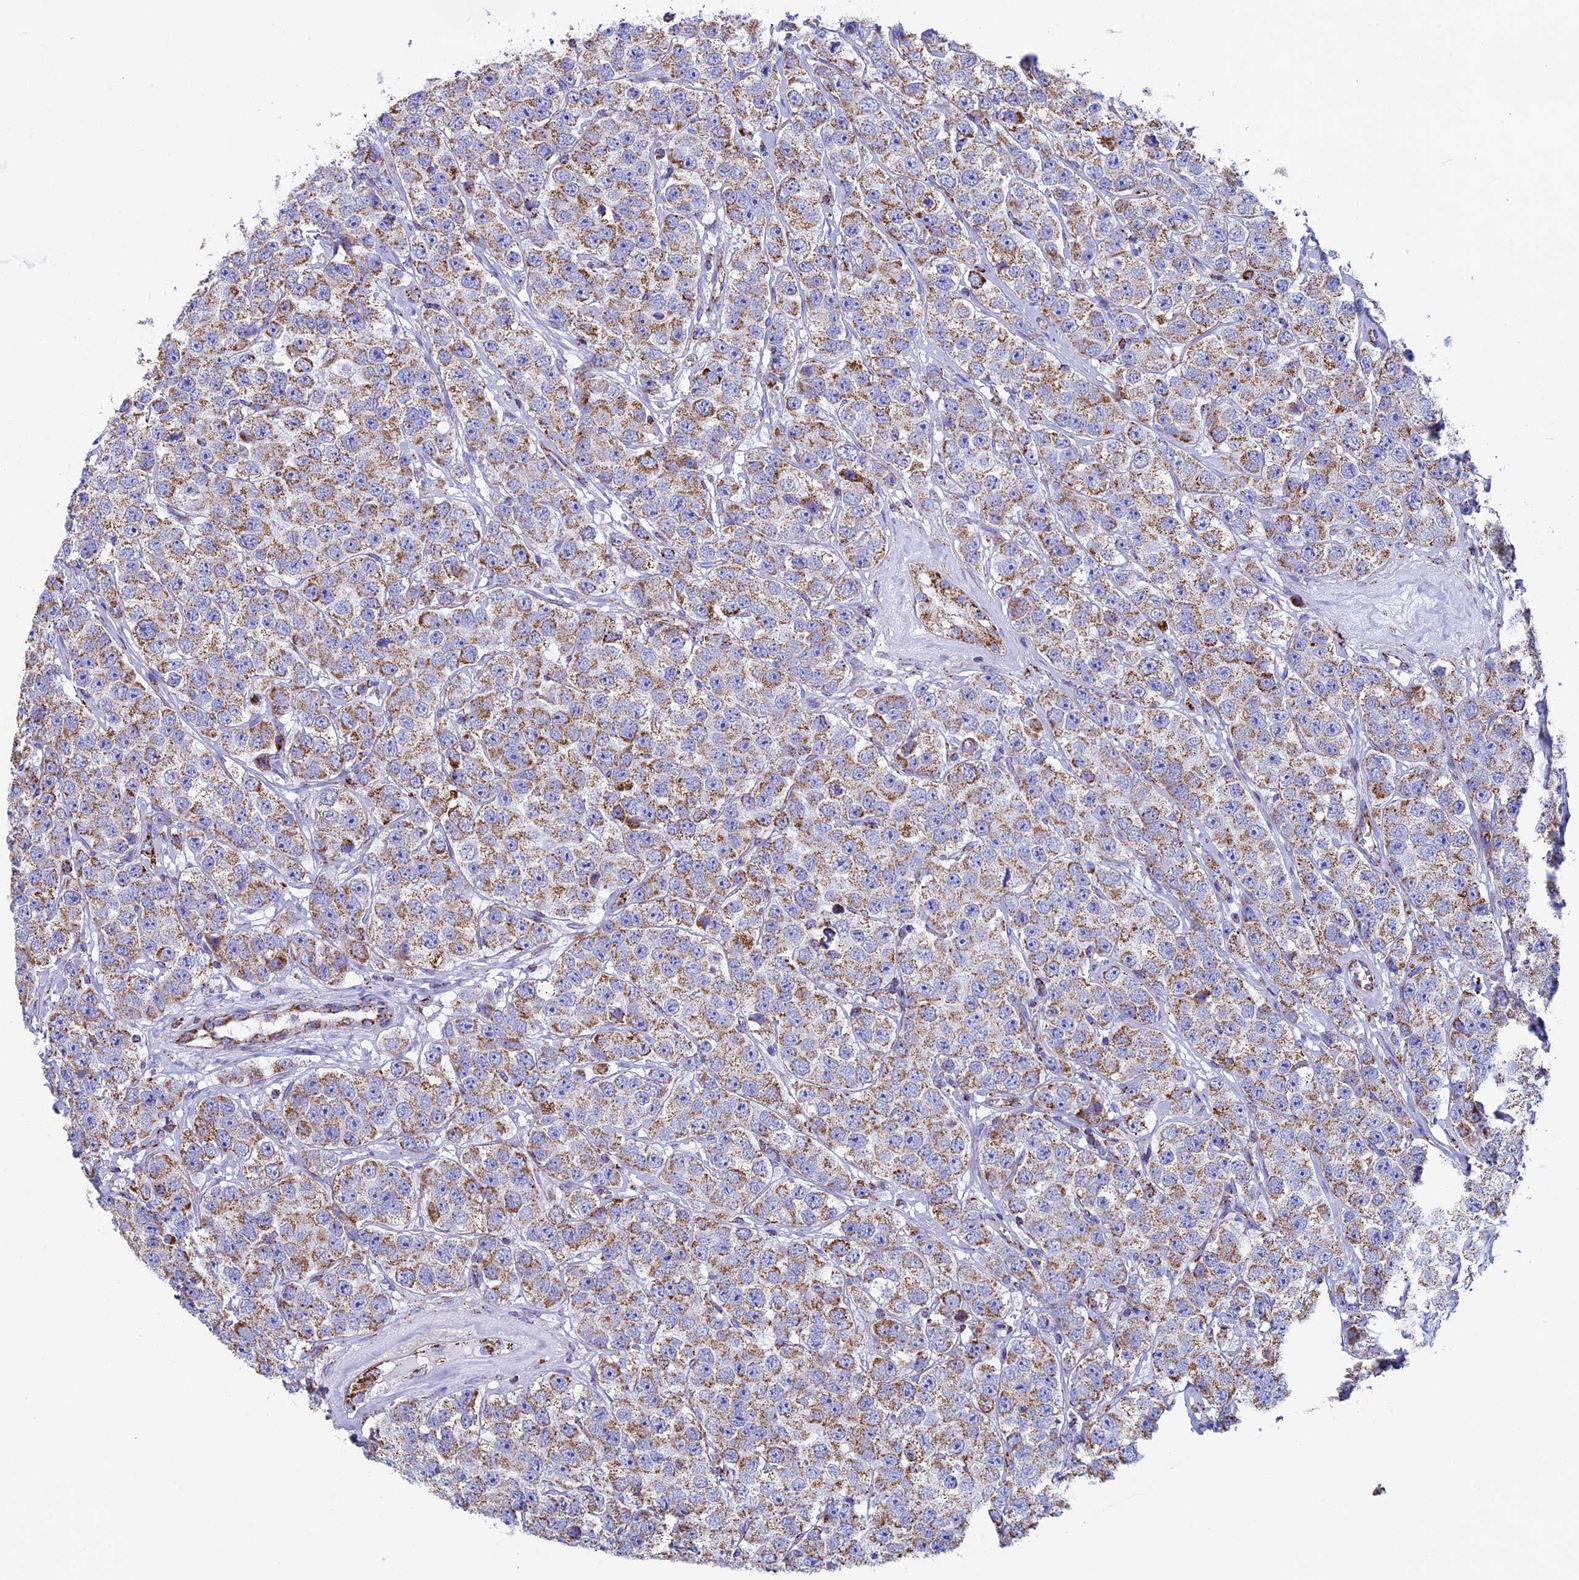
{"staining": {"intensity": "moderate", "quantity": ">75%", "location": "cytoplasmic/membranous"}, "tissue": "testis cancer", "cell_type": "Tumor cells", "image_type": "cancer", "snomed": [{"axis": "morphology", "description": "Seminoma, NOS"}, {"axis": "topography", "description": "Testis"}], "caption": "A high-resolution histopathology image shows immunohistochemistry staining of seminoma (testis), which exhibits moderate cytoplasmic/membranous positivity in about >75% of tumor cells. The protein of interest is stained brown, and the nuclei are stained in blue (DAB (3,3'-diaminobenzidine) IHC with brightfield microscopy, high magnification).", "gene": "UQCRFS1", "patient": {"sex": "male", "age": 28}}